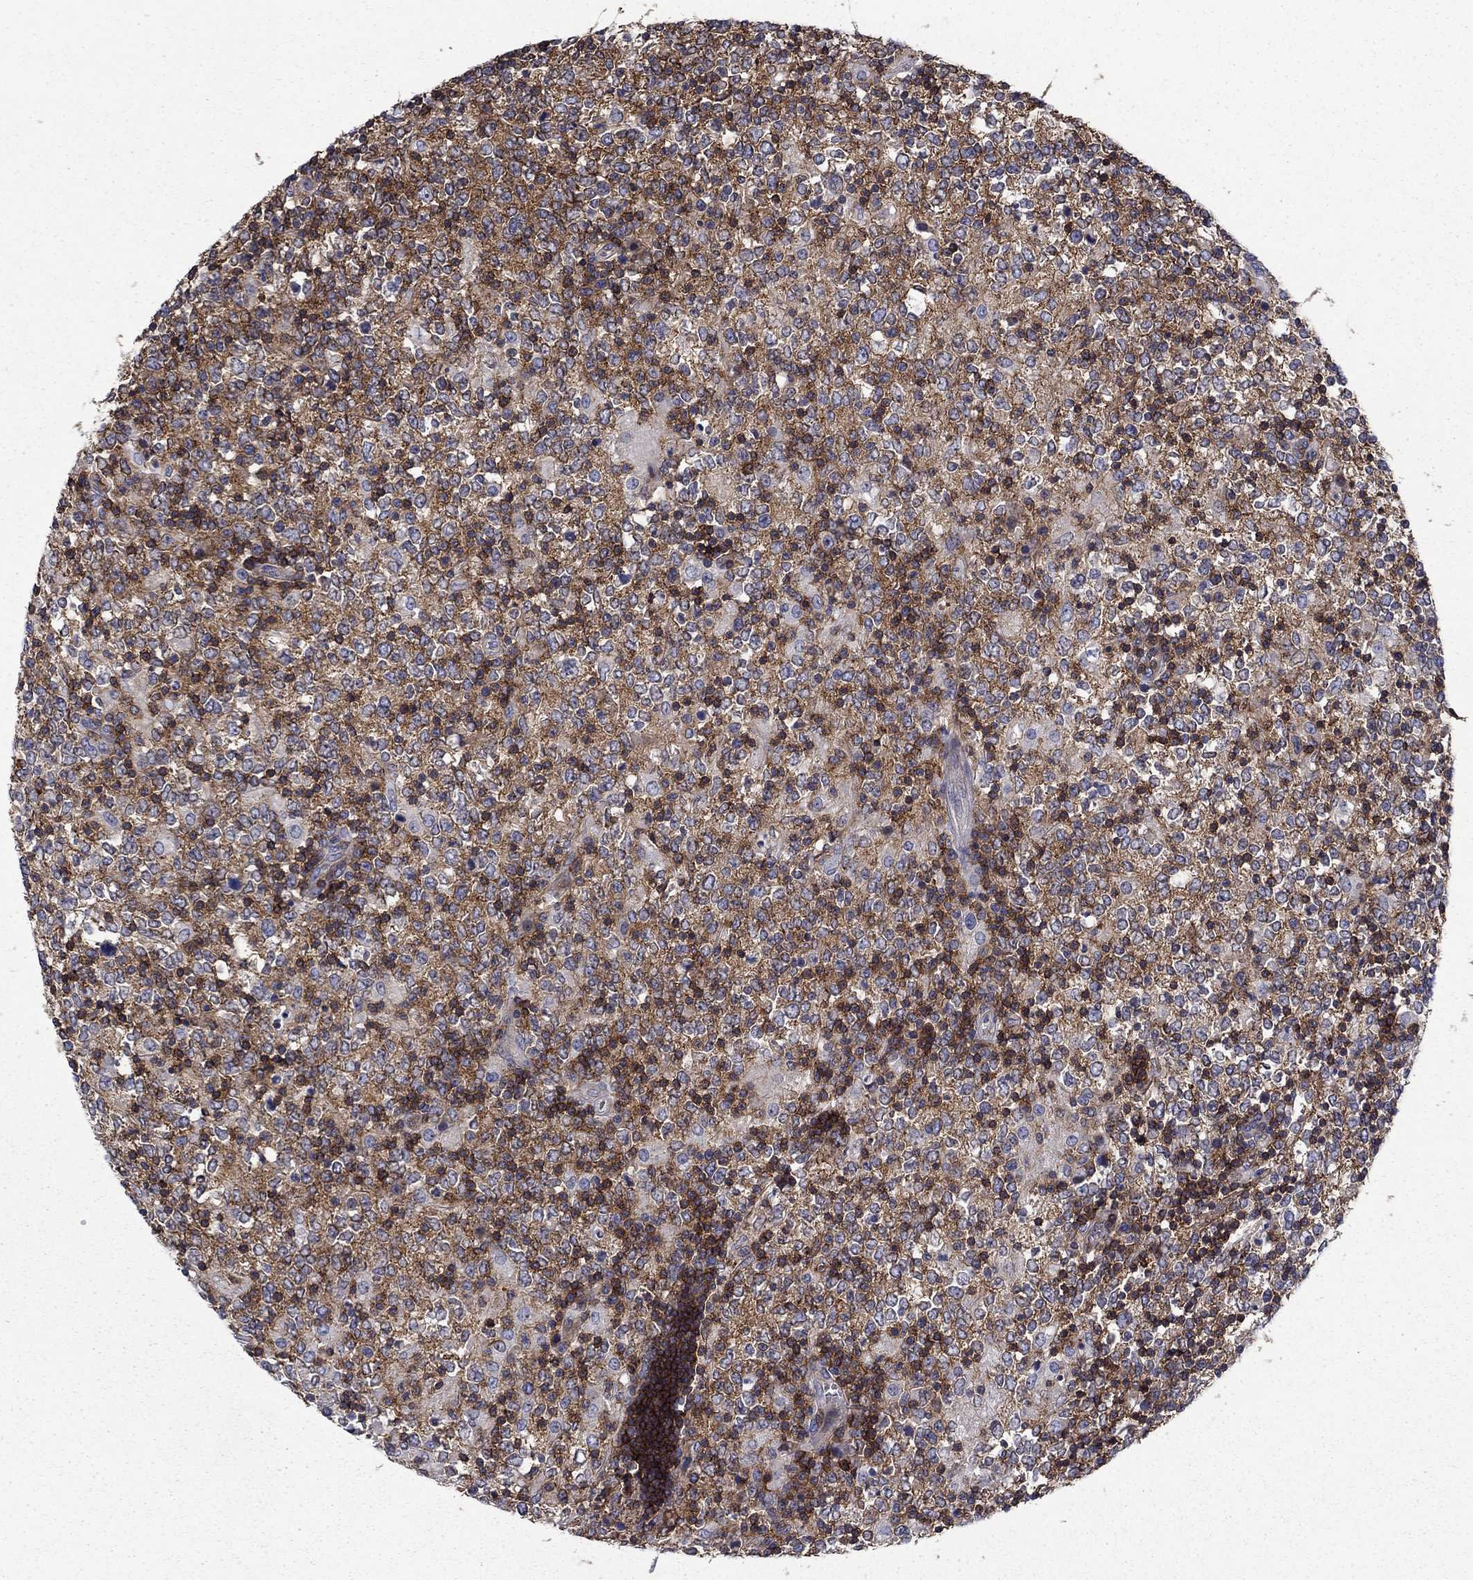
{"staining": {"intensity": "strong", "quantity": "<25%", "location": "cytoplasmic/membranous"}, "tissue": "lymphoma", "cell_type": "Tumor cells", "image_type": "cancer", "snomed": [{"axis": "morphology", "description": "Malignant lymphoma, non-Hodgkin's type, High grade"}, {"axis": "topography", "description": "Lymph node"}], "caption": "Protein analysis of lymphoma tissue exhibits strong cytoplasmic/membranous expression in about <25% of tumor cells.", "gene": "SIT1", "patient": {"sex": "female", "age": 84}}